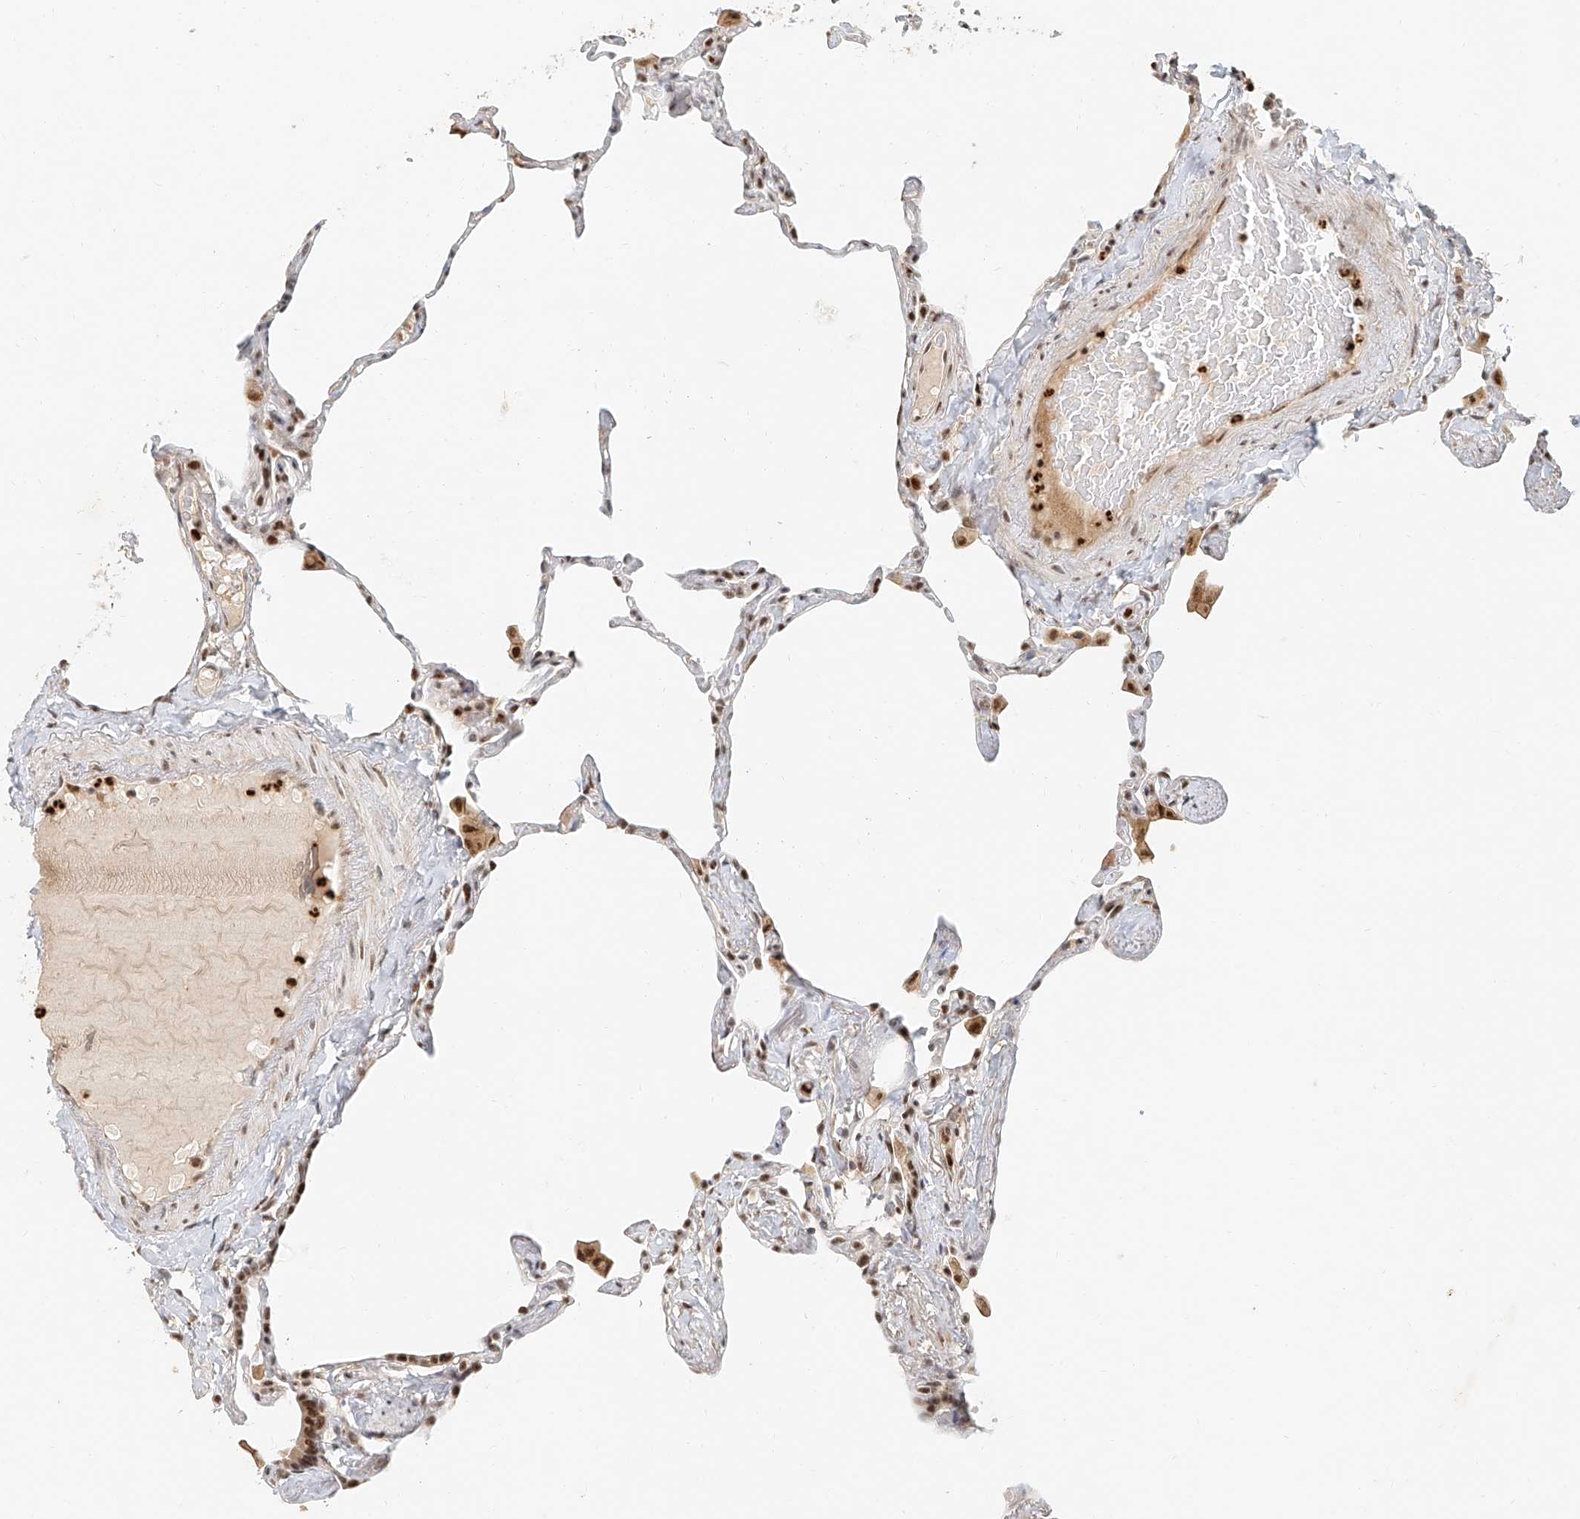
{"staining": {"intensity": "strong", "quantity": "25%-75%", "location": "nuclear"}, "tissue": "lung", "cell_type": "Alveolar cells", "image_type": "normal", "snomed": [{"axis": "morphology", "description": "Normal tissue, NOS"}, {"axis": "topography", "description": "Lung"}], "caption": "High-magnification brightfield microscopy of unremarkable lung stained with DAB (3,3'-diaminobenzidine) (brown) and counterstained with hematoxylin (blue). alveolar cells exhibit strong nuclear expression is seen in about25%-75% of cells.", "gene": "CXorf58", "patient": {"sex": "male", "age": 65}}